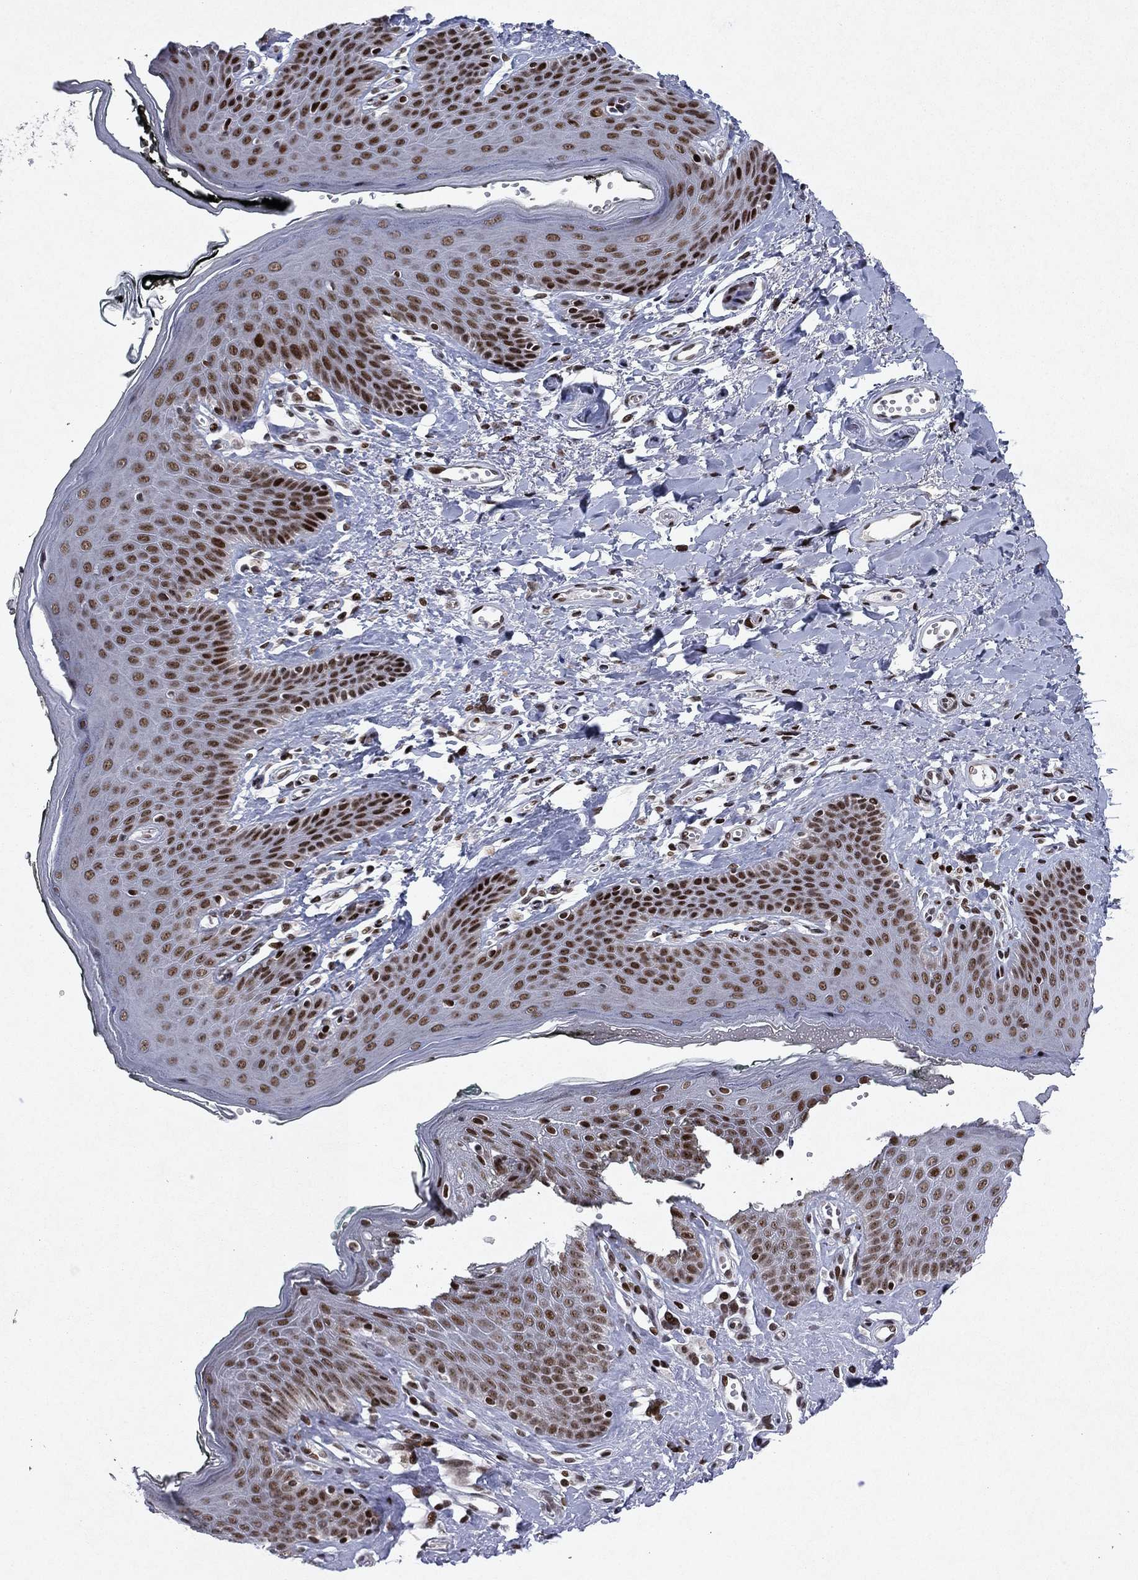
{"staining": {"intensity": "strong", "quantity": ">75%", "location": "nuclear"}, "tissue": "vagina", "cell_type": "Squamous epithelial cells", "image_type": "normal", "snomed": [{"axis": "morphology", "description": "Normal tissue, NOS"}, {"axis": "topography", "description": "Vagina"}], "caption": "Protein staining shows strong nuclear expression in approximately >75% of squamous epithelial cells in benign vagina. The staining is performed using DAB (3,3'-diaminobenzidine) brown chromogen to label protein expression. The nuclei are counter-stained blue using hematoxylin.", "gene": "RTF1", "patient": {"sex": "female", "age": 66}}